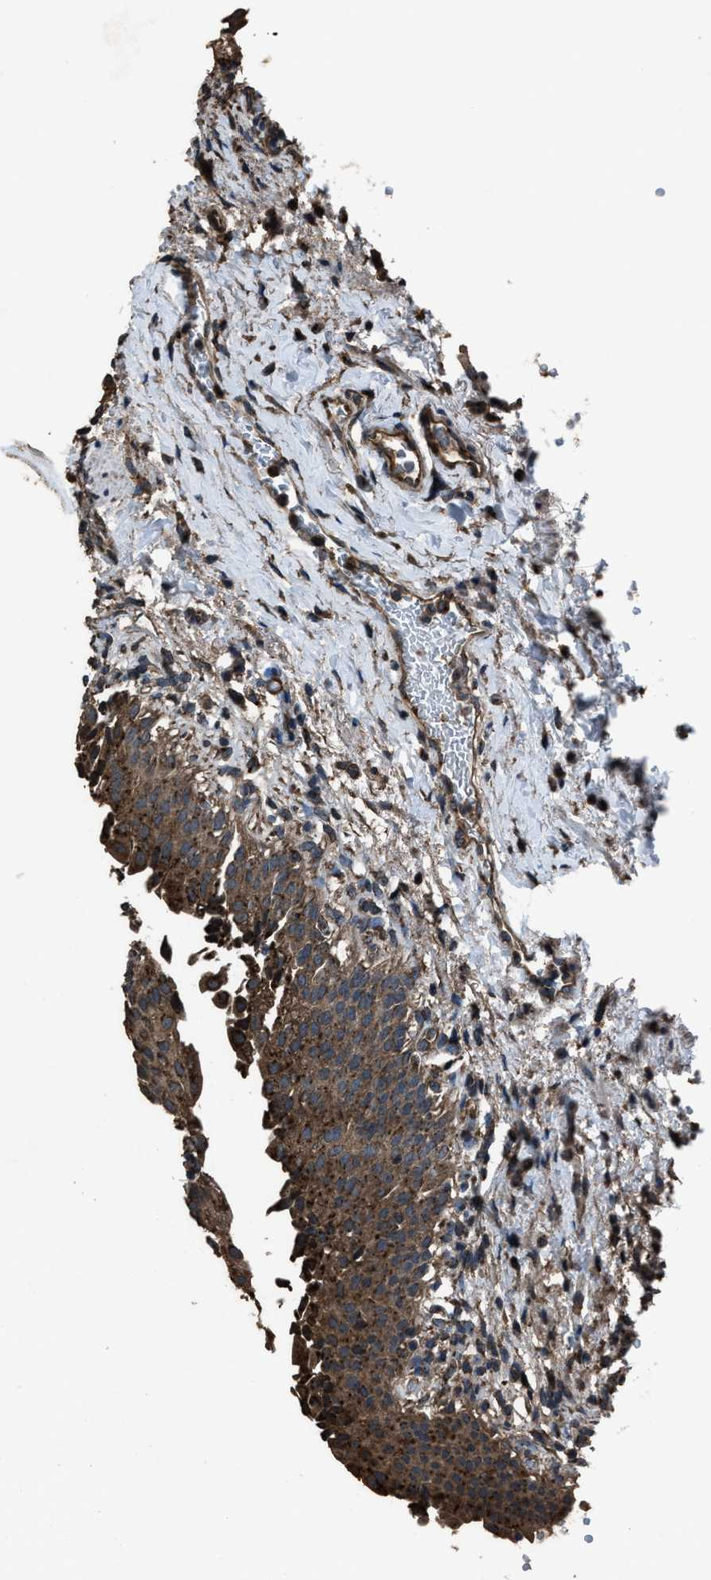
{"staining": {"intensity": "moderate", "quantity": ">75%", "location": "cytoplasmic/membranous"}, "tissue": "urinary bladder", "cell_type": "Urothelial cells", "image_type": "normal", "snomed": [{"axis": "morphology", "description": "Normal tissue, NOS"}, {"axis": "topography", "description": "Urinary bladder"}], "caption": "Protein staining exhibits moderate cytoplasmic/membranous expression in approximately >75% of urothelial cells in normal urinary bladder. The protein is shown in brown color, while the nuclei are stained blue.", "gene": "SLC38A10", "patient": {"sex": "female", "age": 60}}